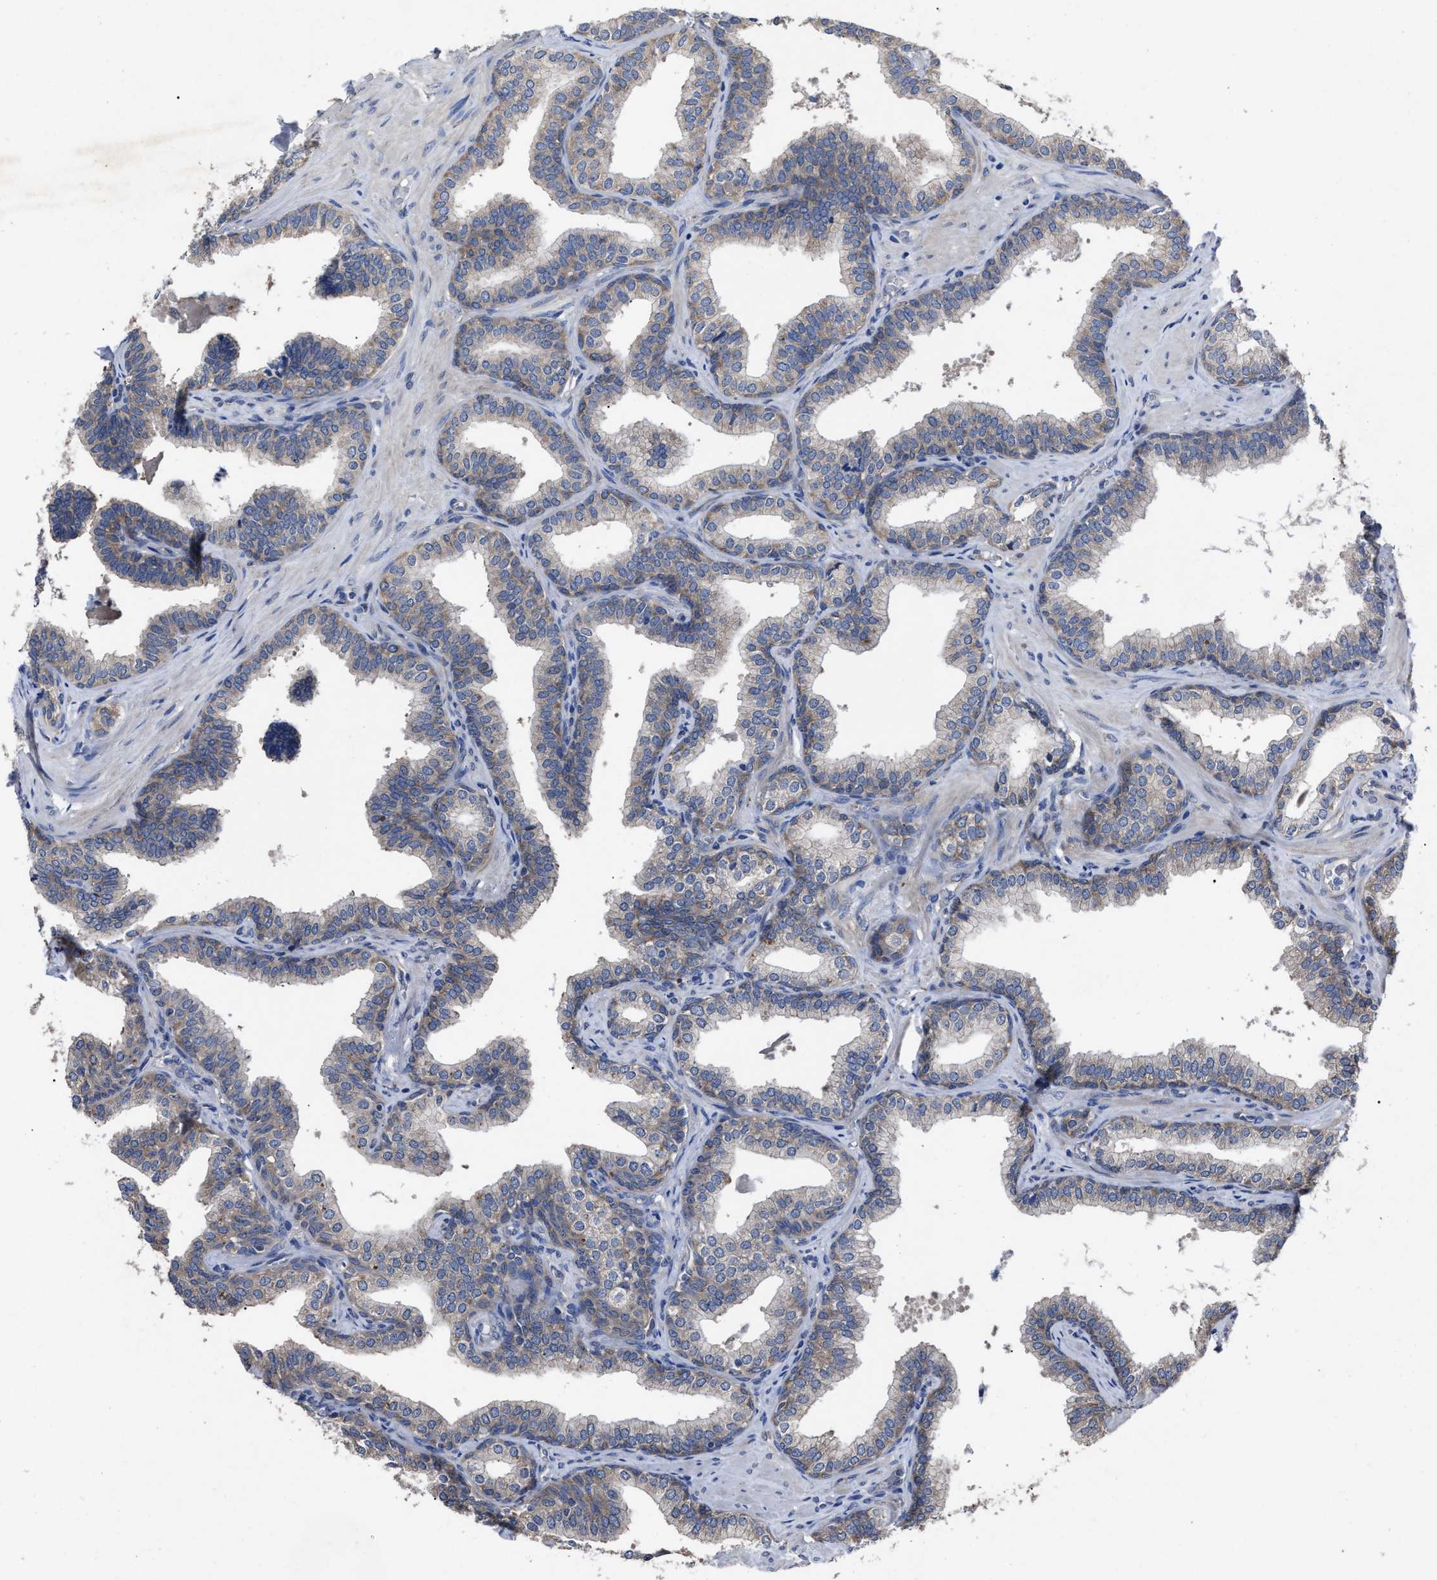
{"staining": {"intensity": "weak", "quantity": "<25%", "location": "cytoplasmic/membranous"}, "tissue": "prostate cancer", "cell_type": "Tumor cells", "image_type": "cancer", "snomed": [{"axis": "morphology", "description": "Adenocarcinoma, High grade"}, {"axis": "topography", "description": "Prostate"}], "caption": "Immunohistochemical staining of prostate cancer shows no significant staining in tumor cells.", "gene": "UPF1", "patient": {"sex": "male", "age": 52}}